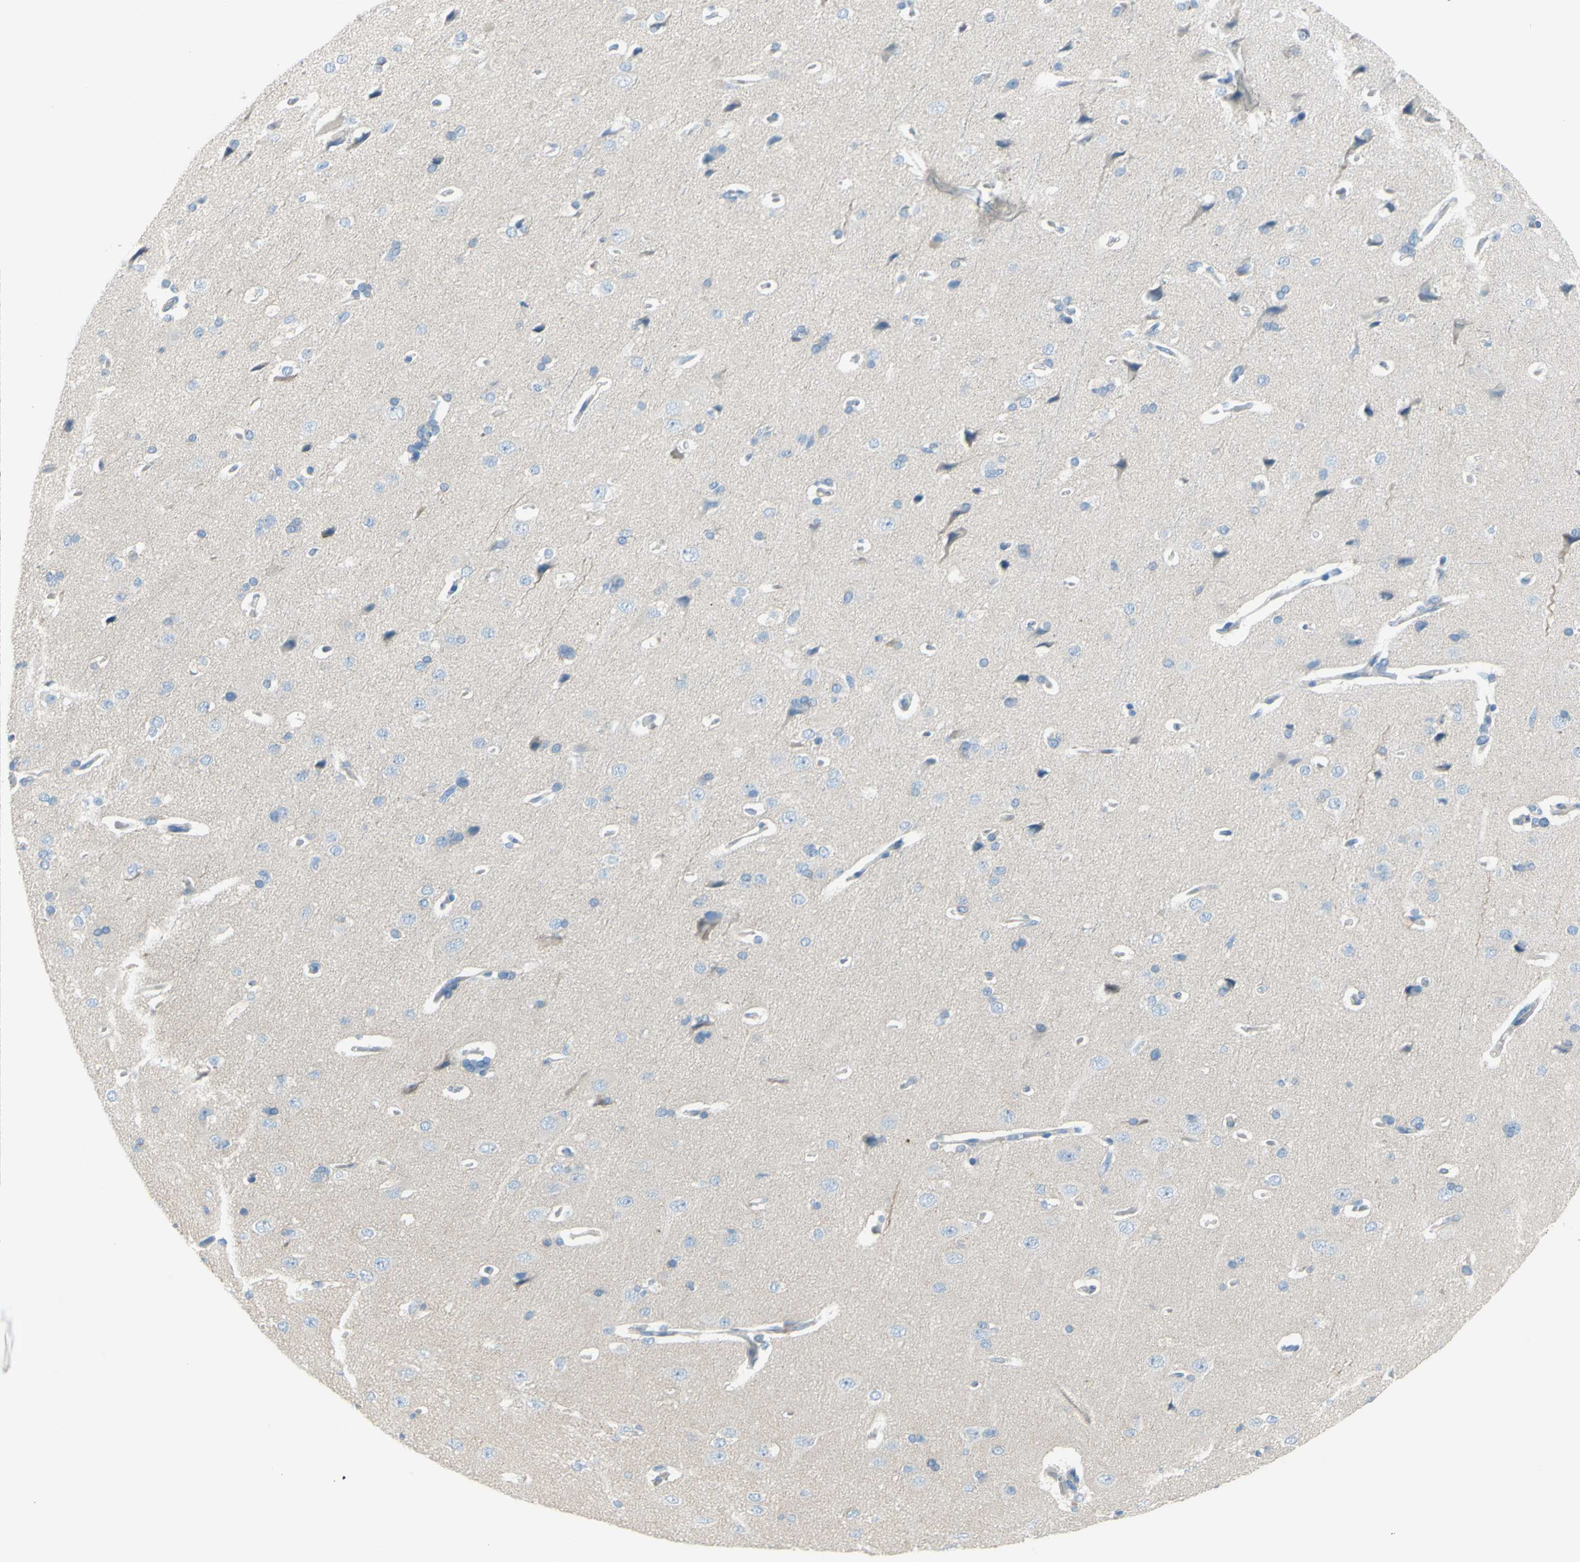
{"staining": {"intensity": "negative", "quantity": "none", "location": "none"}, "tissue": "cerebral cortex", "cell_type": "Endothelial cells", "image_type": "normal", "snomed": [{"axis": "morphology", "description": "Normal tissue, NOS"}, {"axis": "topography", "description": "Cerebral cortex"}], "caption": "This histopathology image is of benign cerebral cortex stained with IHC to label a protein in brown with the nuclei are counter-stained blue. There is no expression in endothelial cells.", "gene": "FRMD4B", "patient": {"sex": "male", "age": 62}}